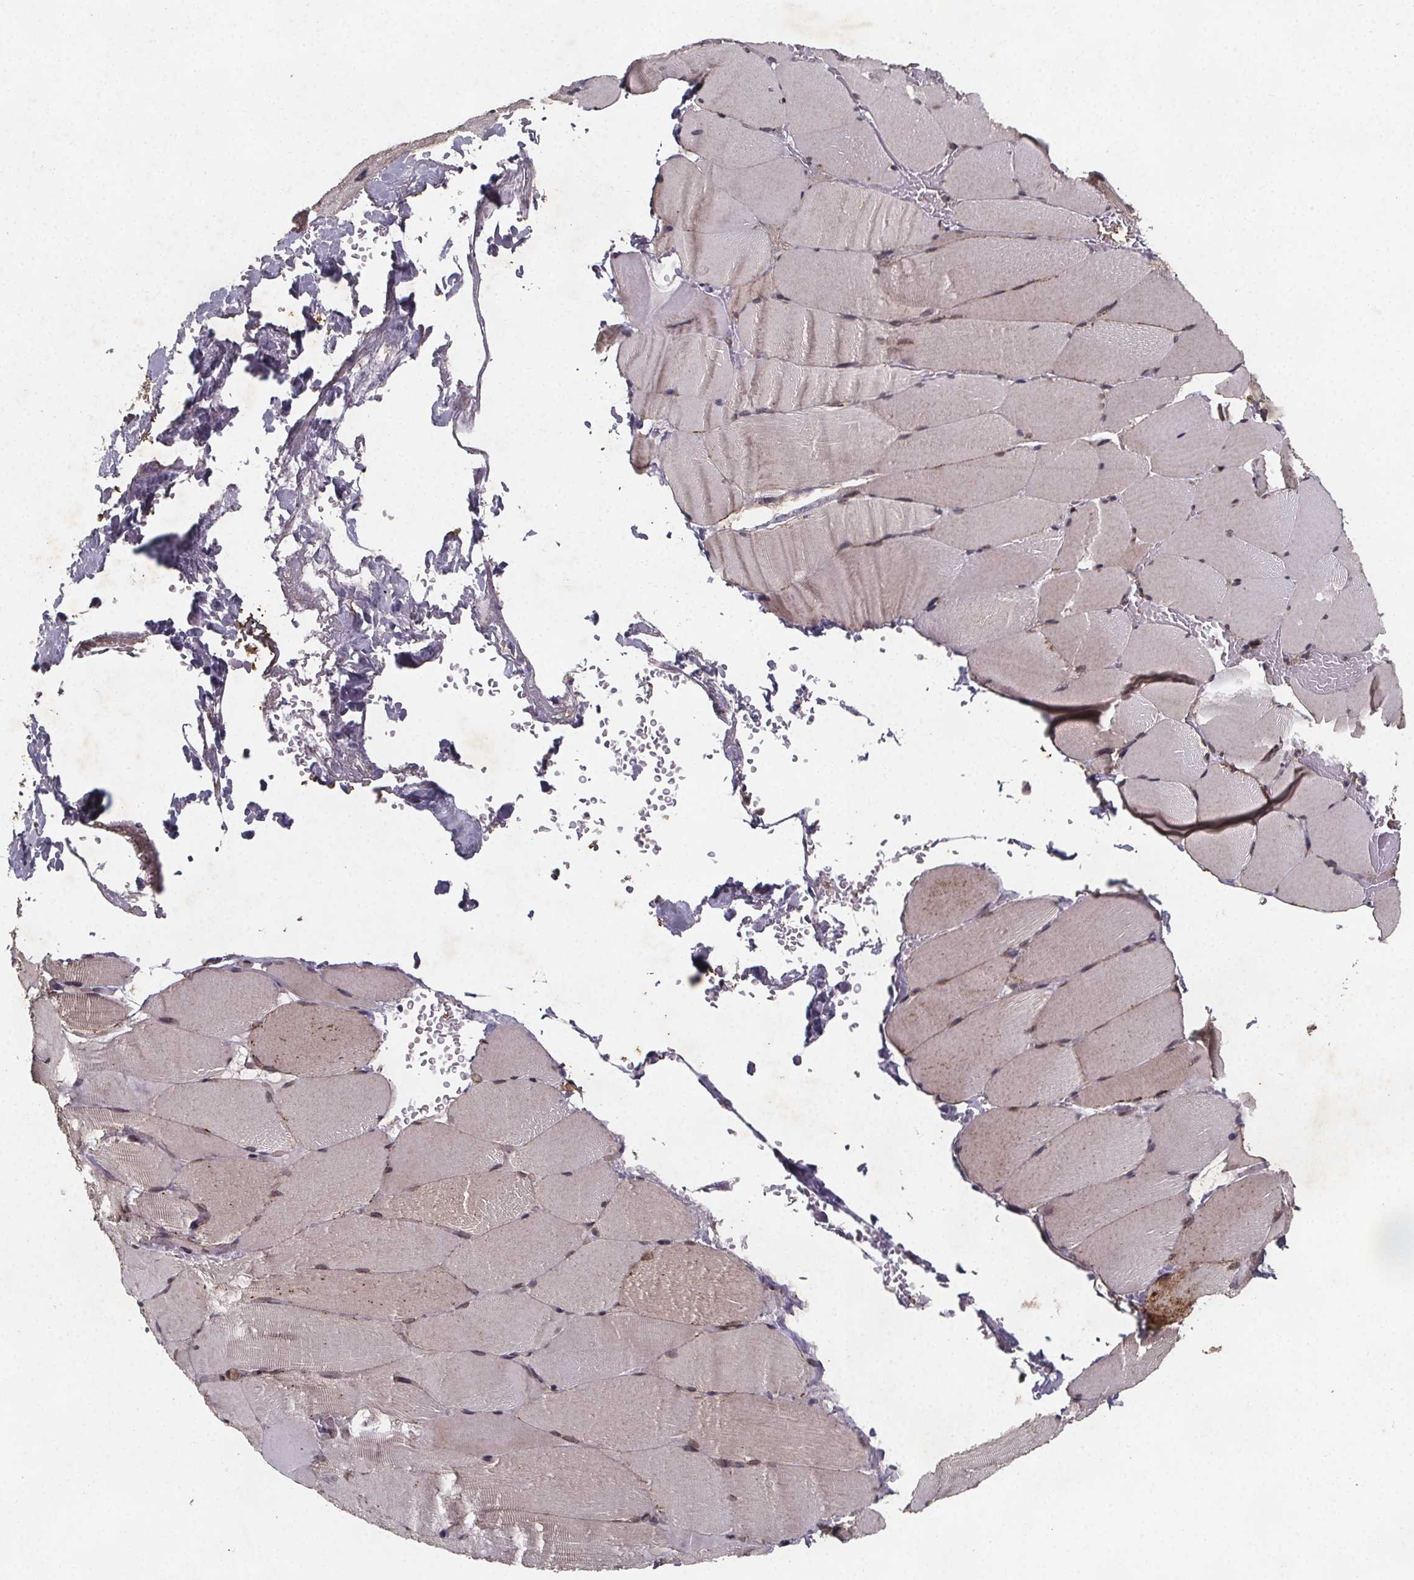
{"staining": {"intensity": "moderate", "quantity": "<25%", "location": "cytoplasmic/membranous"}, "tissue": "skeletal muscle", "cell_type": "Myocytes", "image_type": "normal", "snomed": [{"axis": "morphology", "description": "Normal tissue, NOS"}, {"axis": "topography", "description": "Skeletal muscle"}], "caption": "IHC (DAB) staining of normal human skeletal muscle demonstrates moderate cytoplasmic/membranous protein positivity in about <25% of myocytes.", "gene": "PIERCE2", "patient": {"sex": "female", "age": 37}}